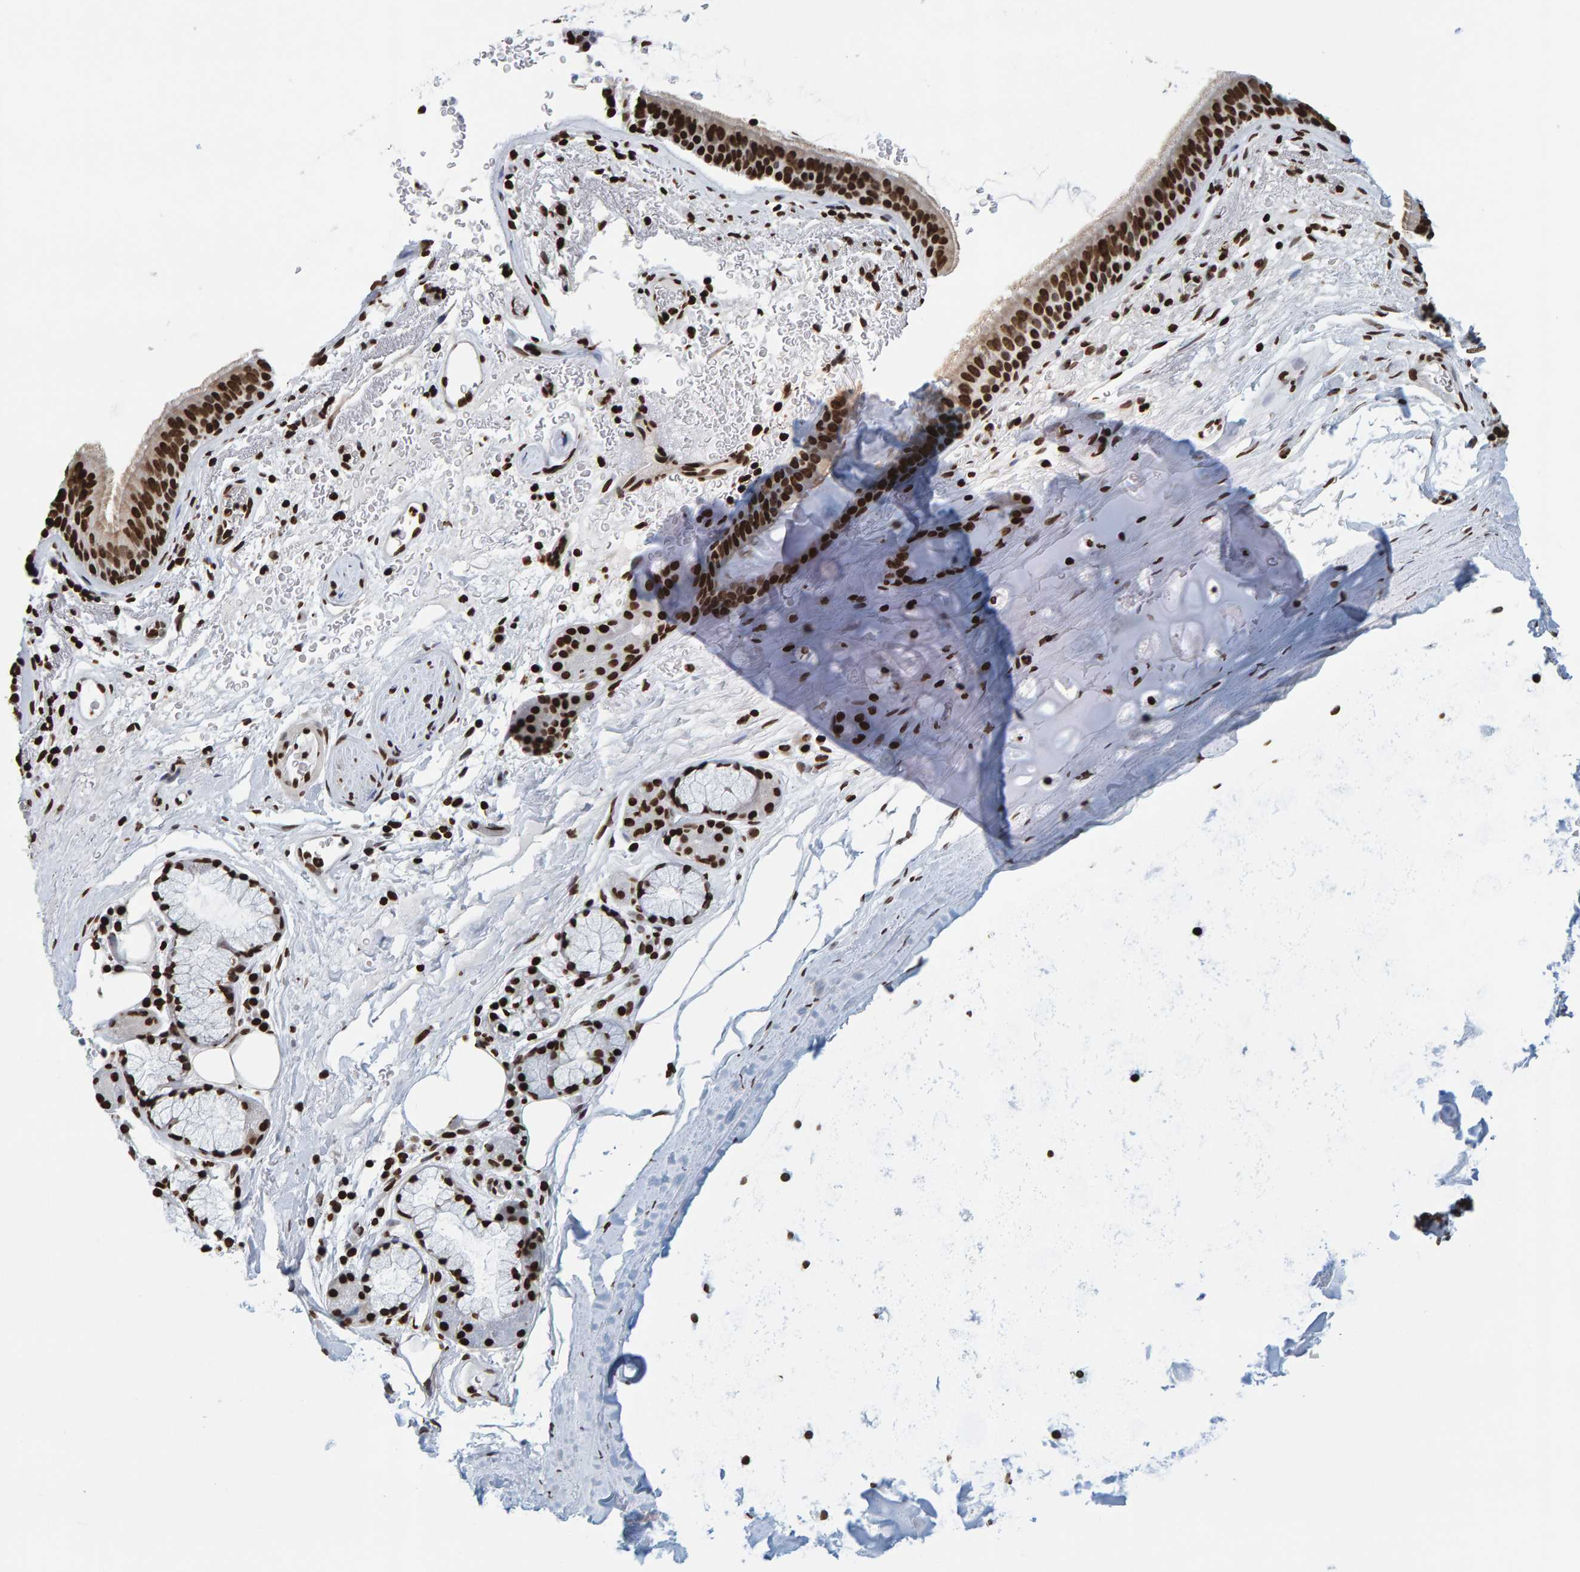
{"staining": {"intensity": "strong", "quantity": ">75%", "location": "nuclear"}, "tissue": "bronchus", "cell_type": "Respiratory epithelial cells", "image_type": "normal", "snomed": [{"axis": "morphology", "description": "Normal tissue, NOS"}, {"axis": "topography", "description": "Cartilage tissue"}], "caption": "High-power microscopy captured an immunohistochemistry (IHC) photomicrograph of unremarkable bronchus, revealing strong nuclear positivity in about >75% of respiratory epithelial cells. Using DAB (brown) and hematoxylin (blue) stains, captured at high magnification using brightfield microscopy.", "gene": "BRF2", "patient": {"sex": "female", "age": 63}}